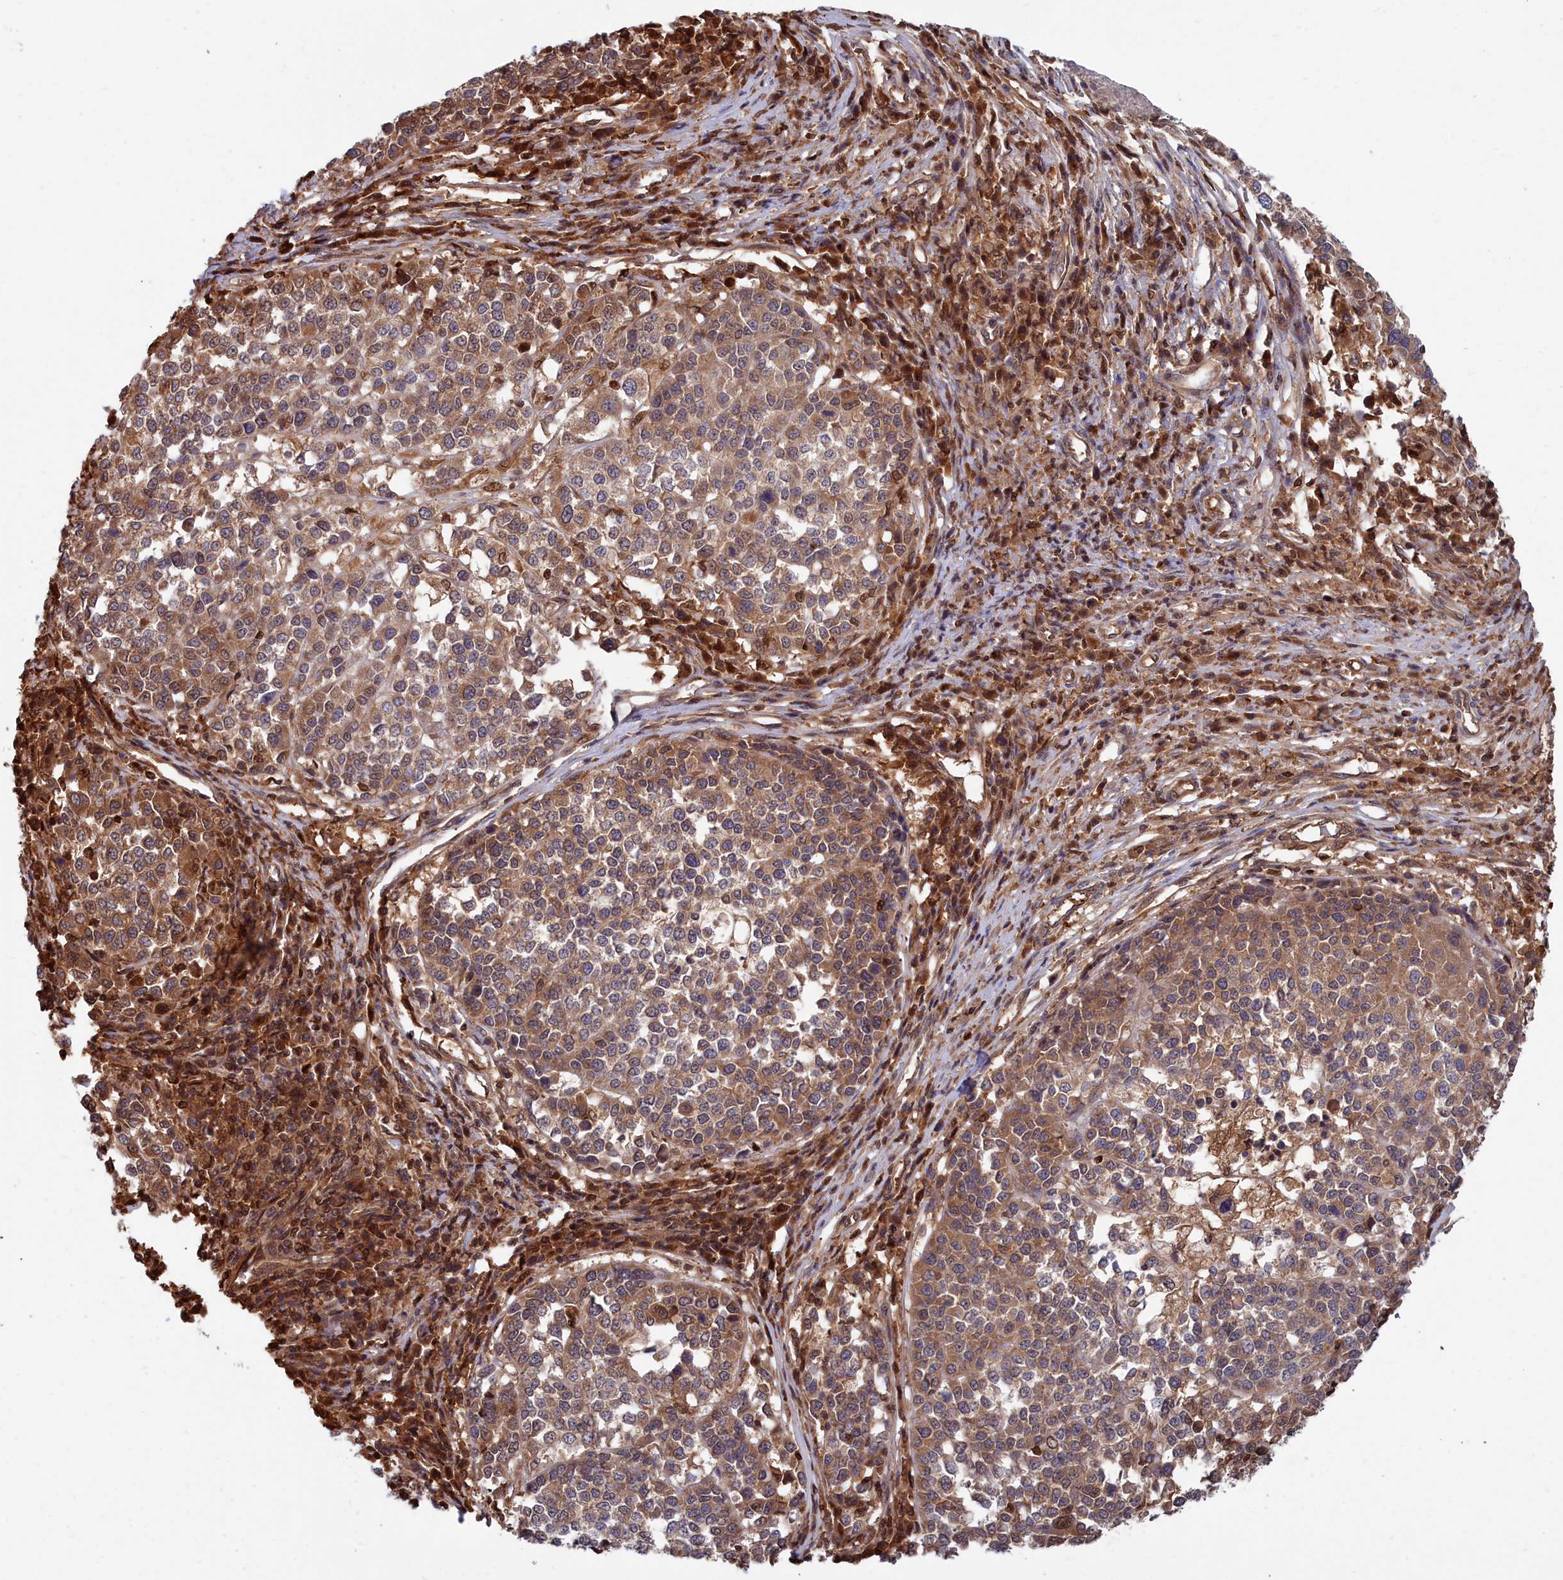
{"staining": {"intensity": "moderate", "quantity": ">75%", "location": "cytoplasmic/membranous"}, "tissue": "melanoma", "cell_type": "Tumor cells", "image_type": "cancer", "snomed": [{"axis": "morphology", "description": "Malignant melanoma, Metastatic site"}, {"axis": "topography", "description": "Lymph node"}], "caption": "Protein expression analysis of human malignant melanoma (metastatic site) reveals moderate cytoplasmic/membranous positivity in about >75% of tumor cells.", "gene": "GFRA2", "patient": {"sex": "male", "age": 44}}